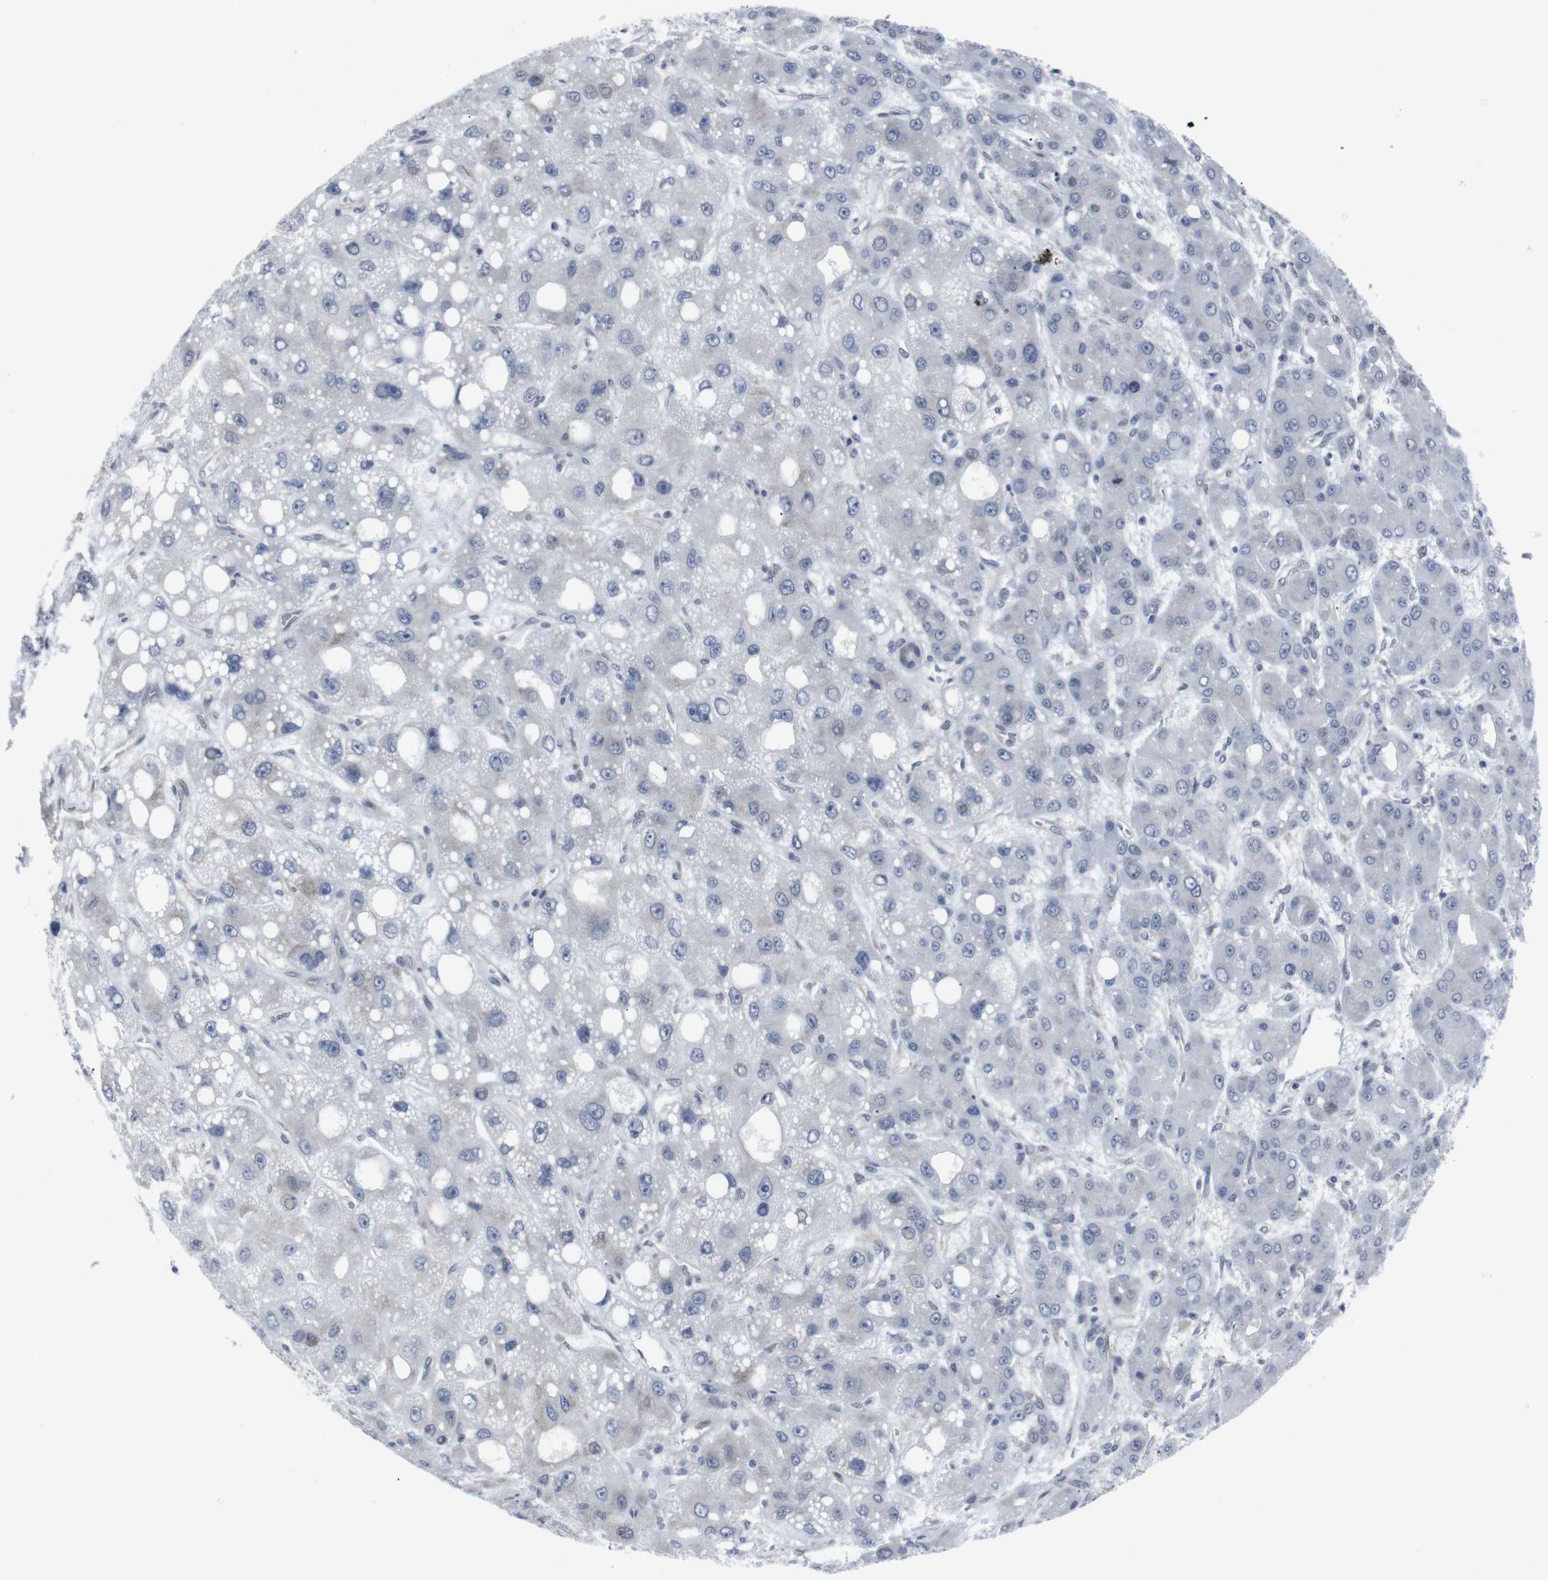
{"staining": {"intensity": "negative", "quantity": "none", "location": "none"}, "tissue": "liver cancer", "cell_type": "Tumor cells", "image_type": "cancer", "snomed": [{"axis": "morphology", "description": "Carcinoma, Hepatocellular, NOS"}, {"axis": "topography", "description": "Liver"}], "caption": "A high-resolution image shows immunohistochemistry (IHC) staining of liver cancer (hepatocellular carcinoma), which exhibits no significant staining in tumor cells.", "gene": "GEMIN2", "patient": {"sex": "male", "age": 55}}